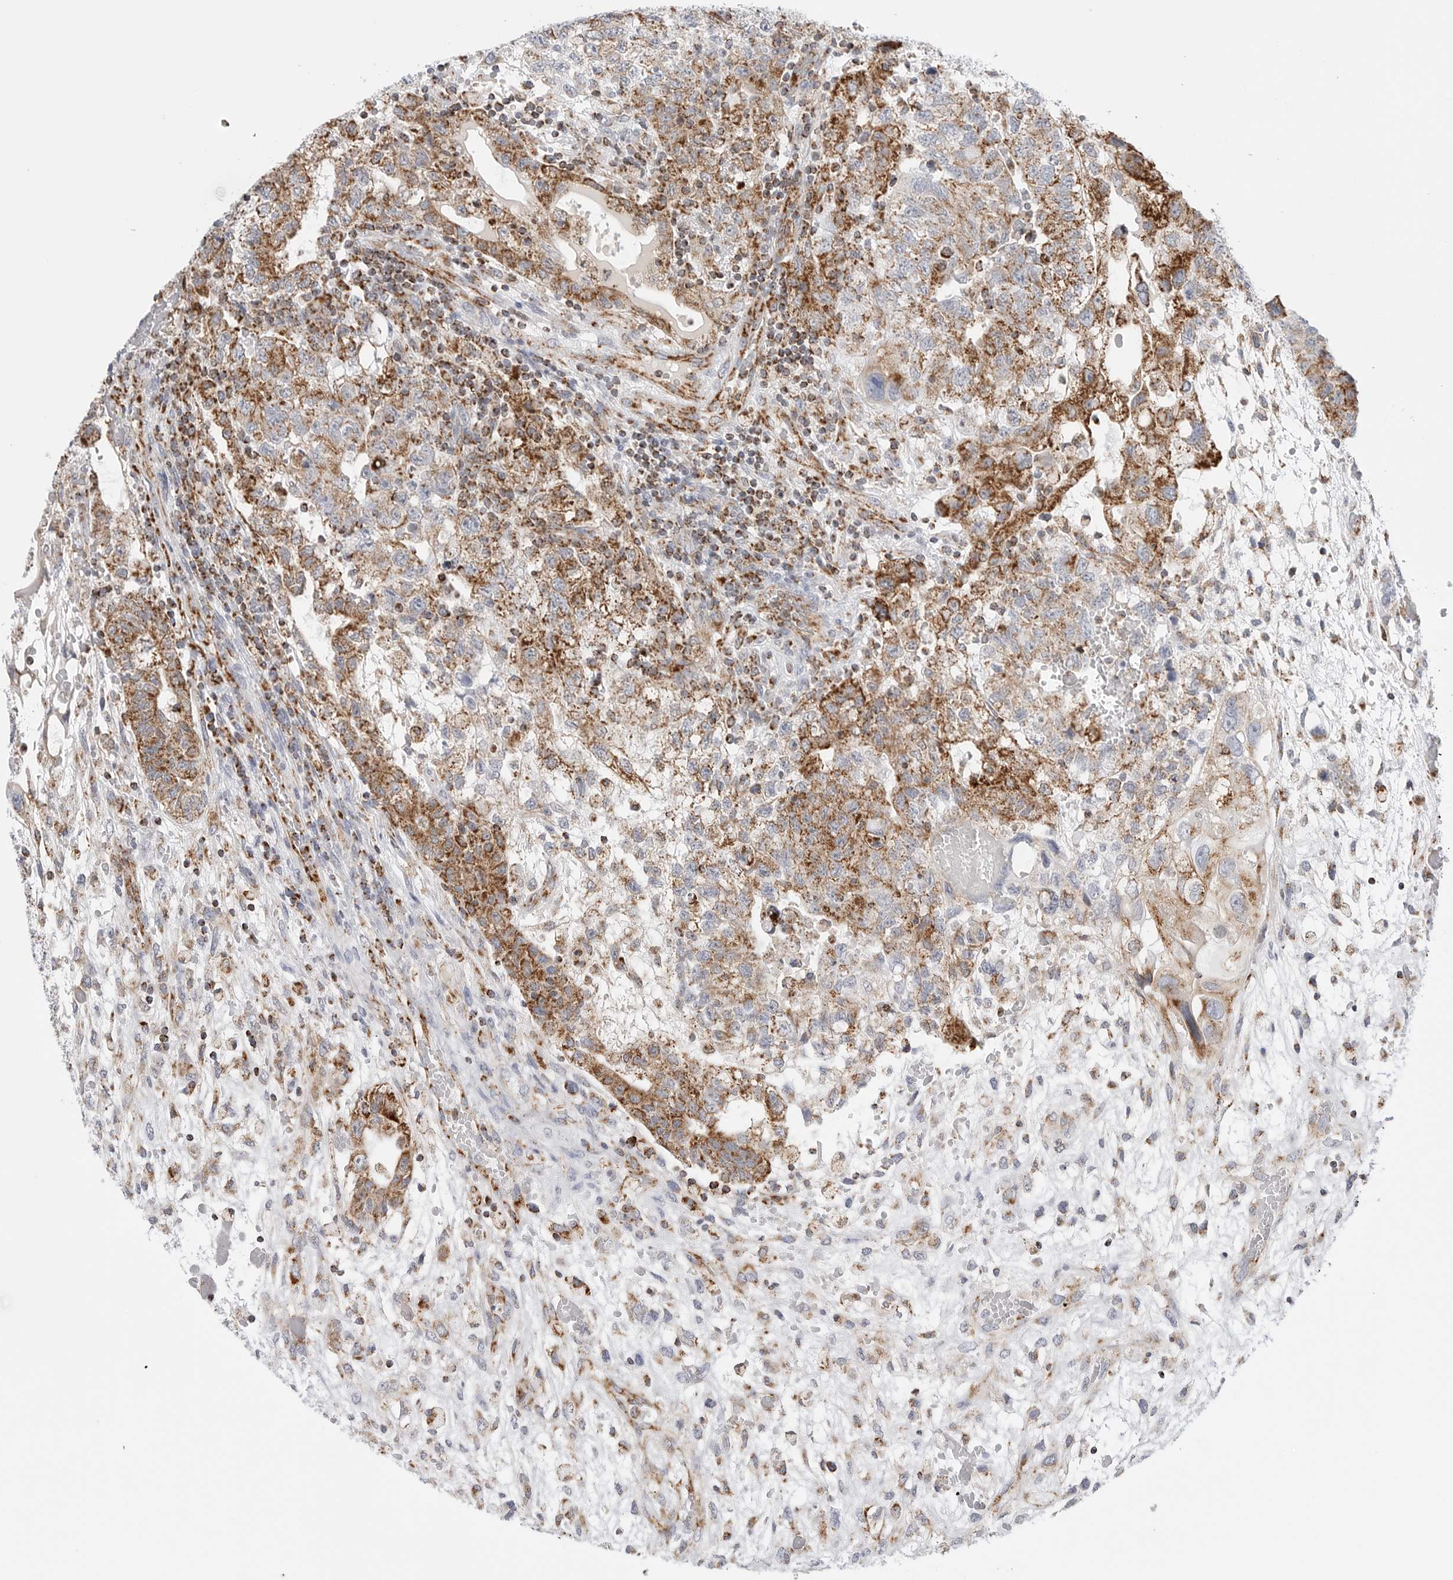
{"staining": {"intensity": "moderate", "quantity": ">75%", "location": "cytoplasmic/membranous"}, "tissue": "testis cancer", "cell_type": "Tumor cells", "image_type": "cancer", "snomed": [{"axis": "morphology", "description": "Carcinoma, Embryonal, NOS"}, {"axis": "topography", "description": "Testis"}], "caption": "A photomicrograph of human embryonal carcinoma (testis) stained for a protein reveals moderate cytoplasmic/membranous brown staining in tumor cells. Immunohistochemistry stains the protein in brown and the nuclei are stained blue.", "gene": "ATP5IF1", "patient": {"sex": "male", "age": 36}}